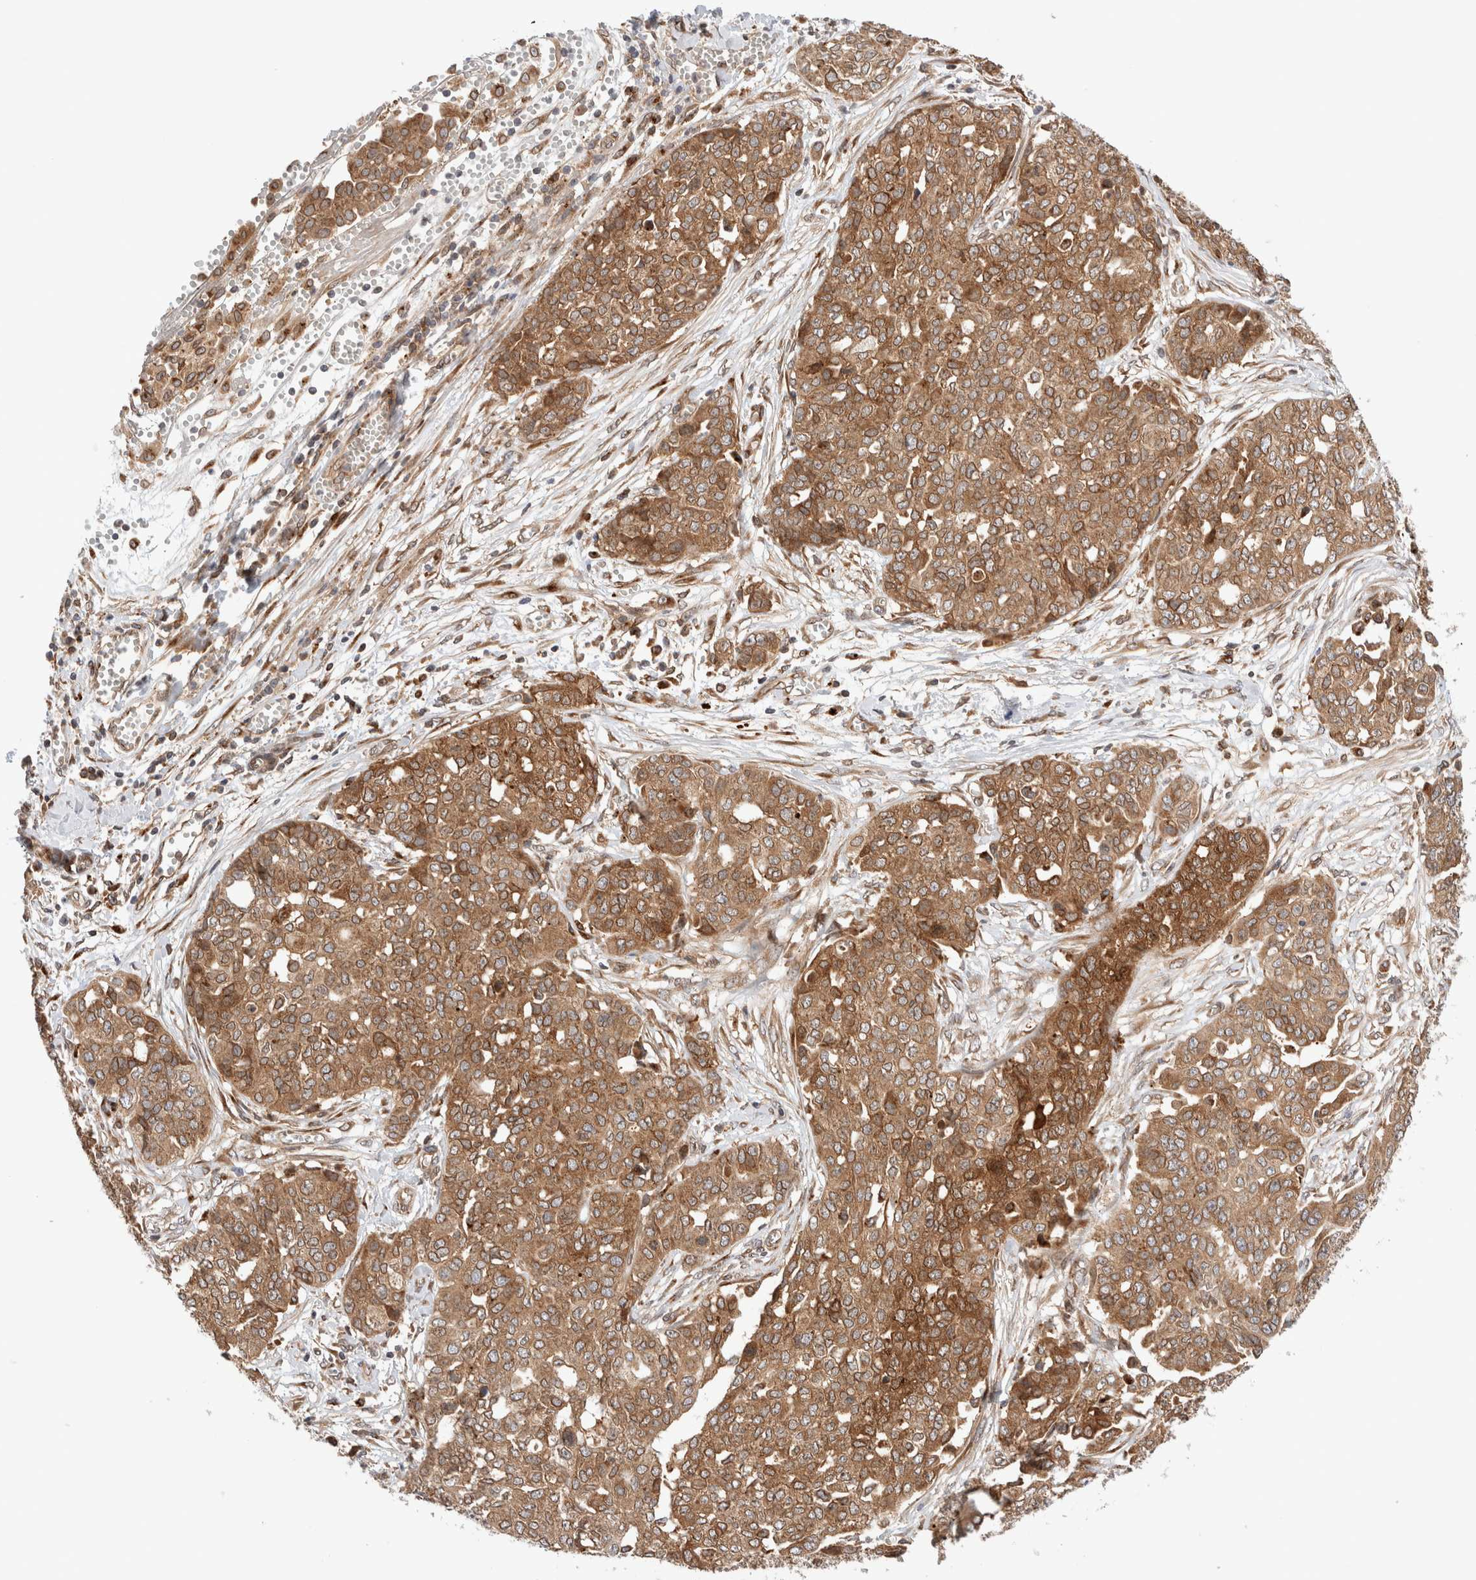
{"staining": {"intensity": "moderate", "quantity": ">75%", "location": "cytoplasmic/membranous"}, "tissue": "ovarian cancer", "cell_type": "Tumor cells", "image_type": "cancer", "snomed": [{"axis": "morphology", "description": "Cystadenocarcinoma, serous, NOS"}, {"axis": "topography", "description": "Soft tissue"}, {"axis": "topography", "description": "Ovary"}], "caption": "Ovarian serous cystadenocarcinoma stained for a protein exhibits moderate cytoplasmic/membranous positivity in tumor cells. (Brightfield microscopy of DAB IHC at high magnification).", "gene": "GCN1", "patient": {"sex": "female", "age": 57}}